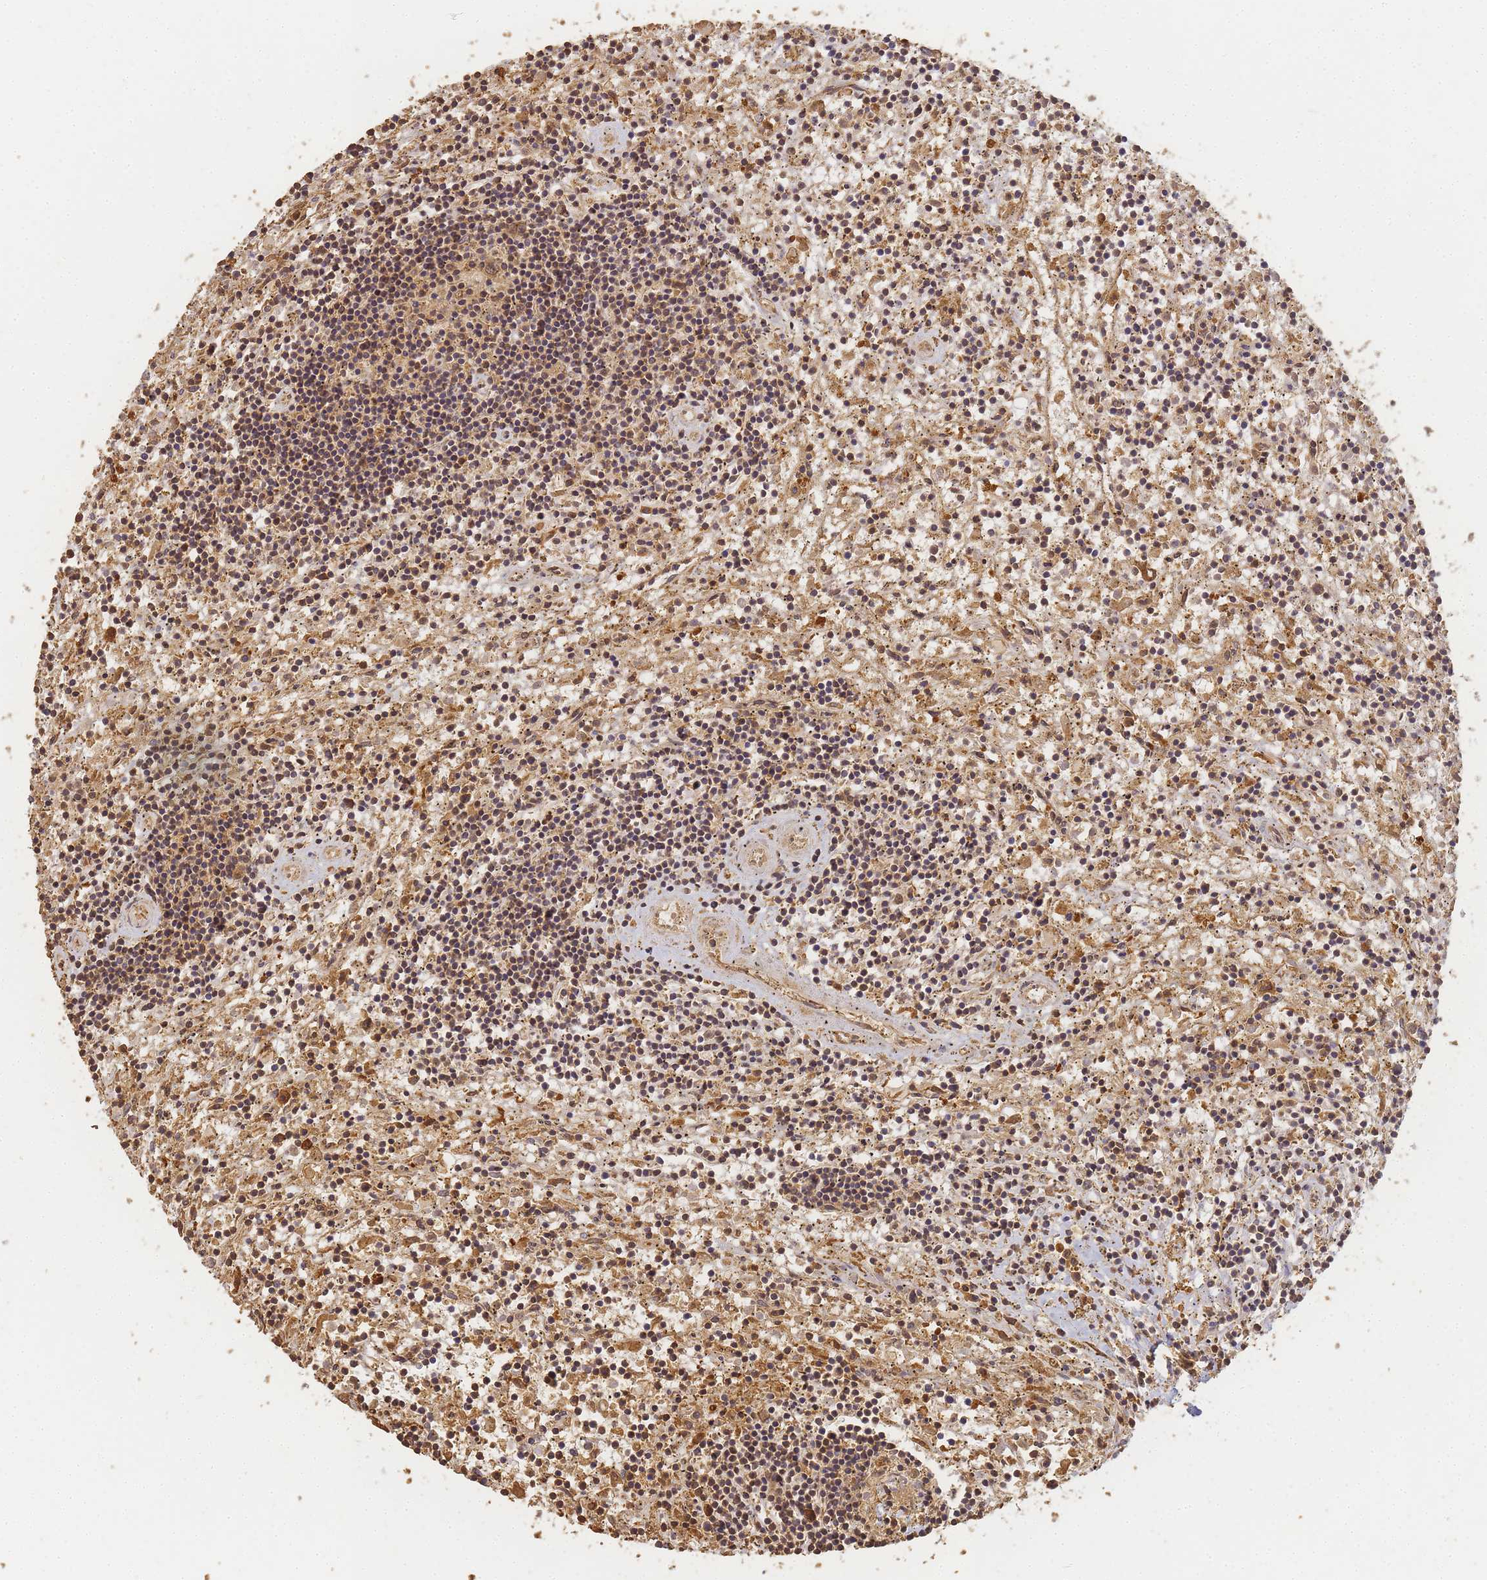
{"staining": {"intensity": "weak", "quantity": "25%-75%", "location": "nuclear"}, "tissue": "lymphoma", "cell_type": "Tumor cells", "image_type": "cancer", "snomed": [{"axis": "morphology", "description": "Malignant lymphoma, non-Hodgkin's type, Low grade"}, {"axis": "topography", "description": "Spleen"}], "caption": "A brown stain highlights weak nuclear positivity of a protein in human lymphoma tumor cells.", "gene": "ALKBH1", "patient": {"sex": "male", "age": 76}}